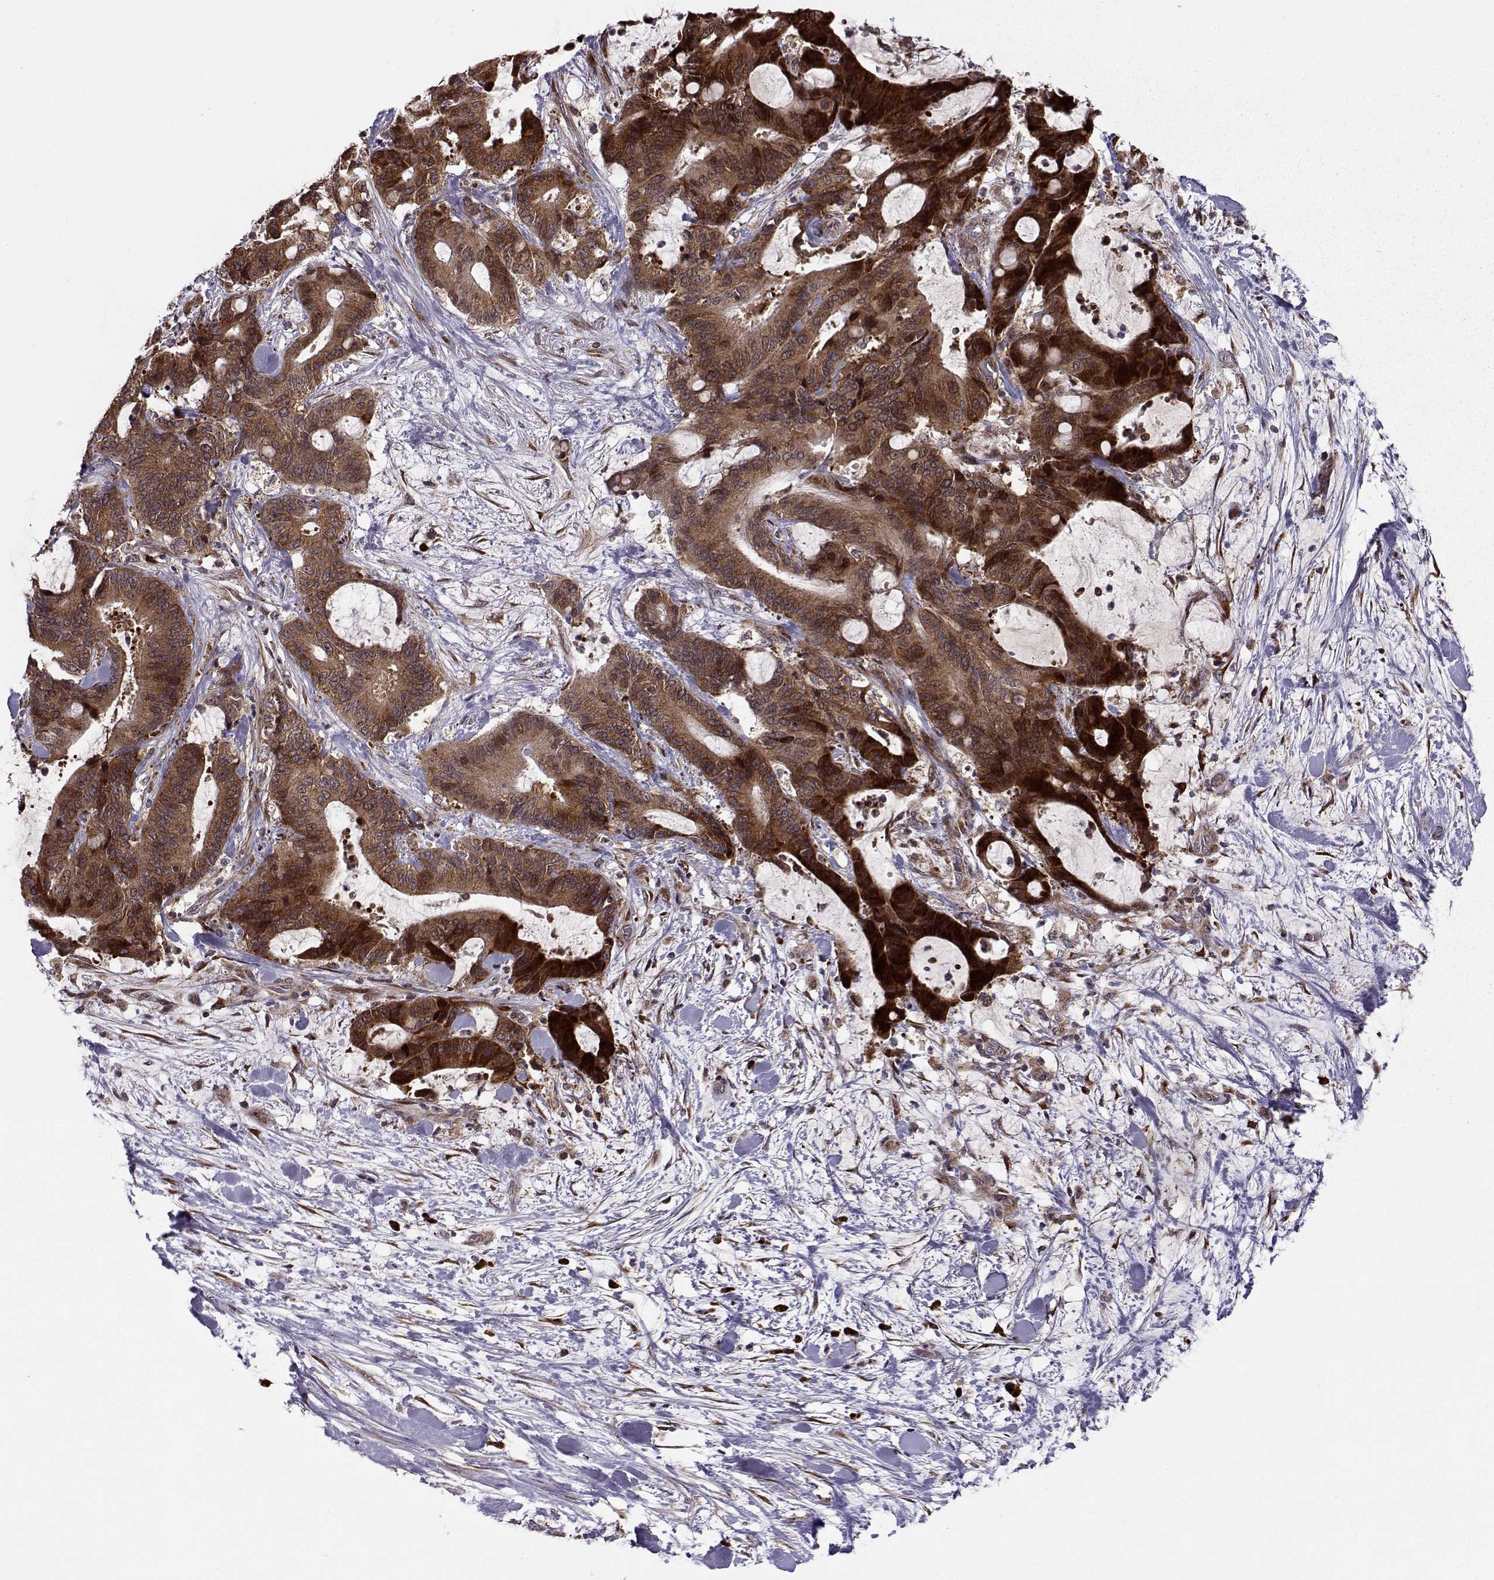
{"staining": {"intensity": "strong", "quantity": ">75%", "location": "cytoplasmic/membranous,nuclear"}, "tissue": "liver cancer", "cell_type": "Tumor cells", "image_type": "cancer", "snomed": [{"axis": "morphology", "description": "Cholangiocarcinoma"}, {"axis": "topography", "description": "Liver"}], "caption": "This is a photomicrograph of IHC staining of cholangiocarcinoma (liver), which shows strong expression in the cytoplasmic/membranous and nuclear of tumor cells.", "gene": "RPL31", "patient": {"sex": "female", "age": 73}}